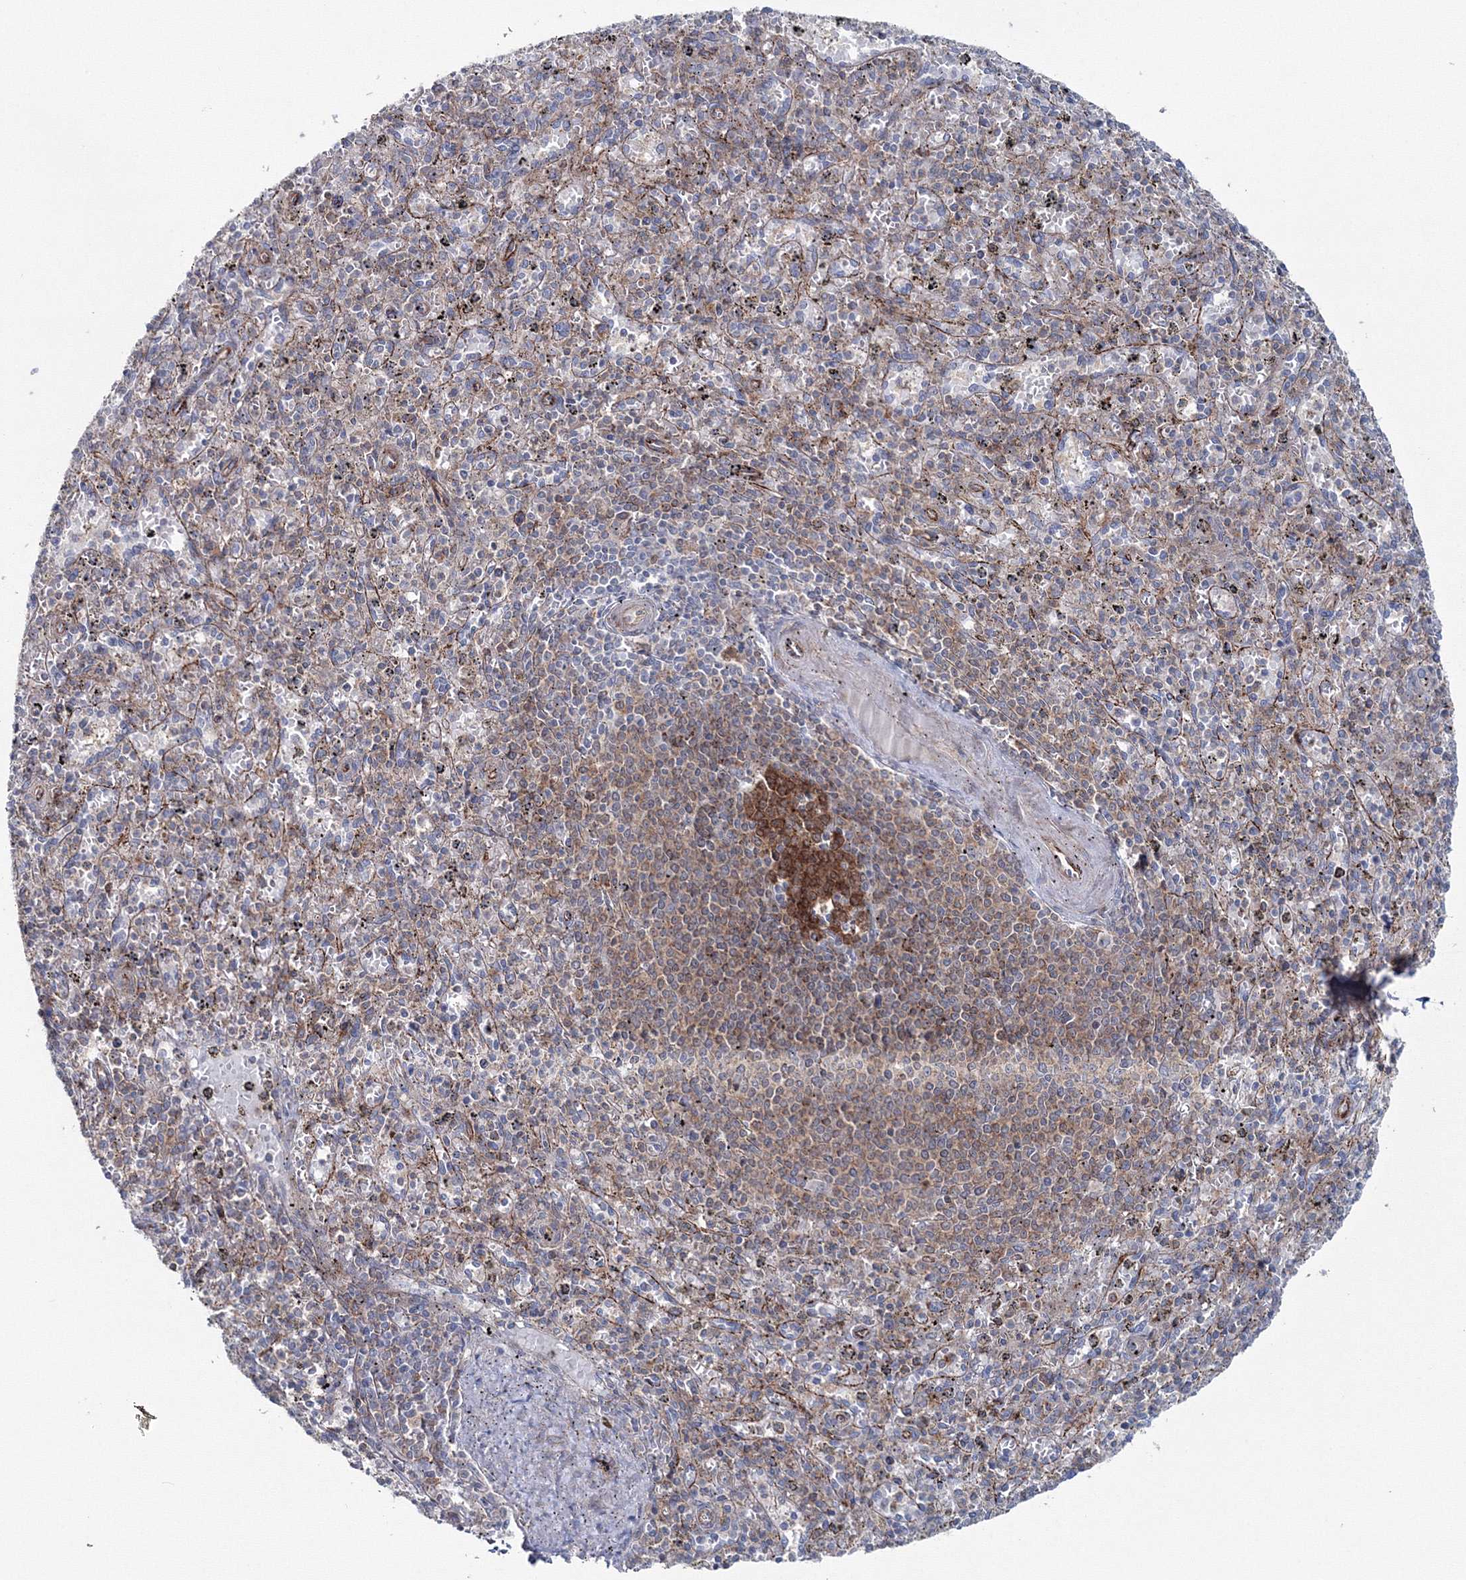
{"staining": {"intensity": "negative", "quantity": "none", "location": "none"}, "tissue": "spleen", "cell_type": "Cells in red pulp", "image_type": "normal", "snomed": [{"axis": "morphology", "description": "Normal tissue, NOS"}, {"axis": "topography", "description": "Spleen"}], "caption": "Cells in red pulp are negative for protein expression in unremarkable human spleen. The staining was performed using DAB (3,3'-diaminobenzidine) to visualize the protein expression in brown, while the nuclei were stained in blue with hematoxylin (Magnification: 20x).", "gene": "GGA2", "patient": {"sex": "male", "age": 72}}